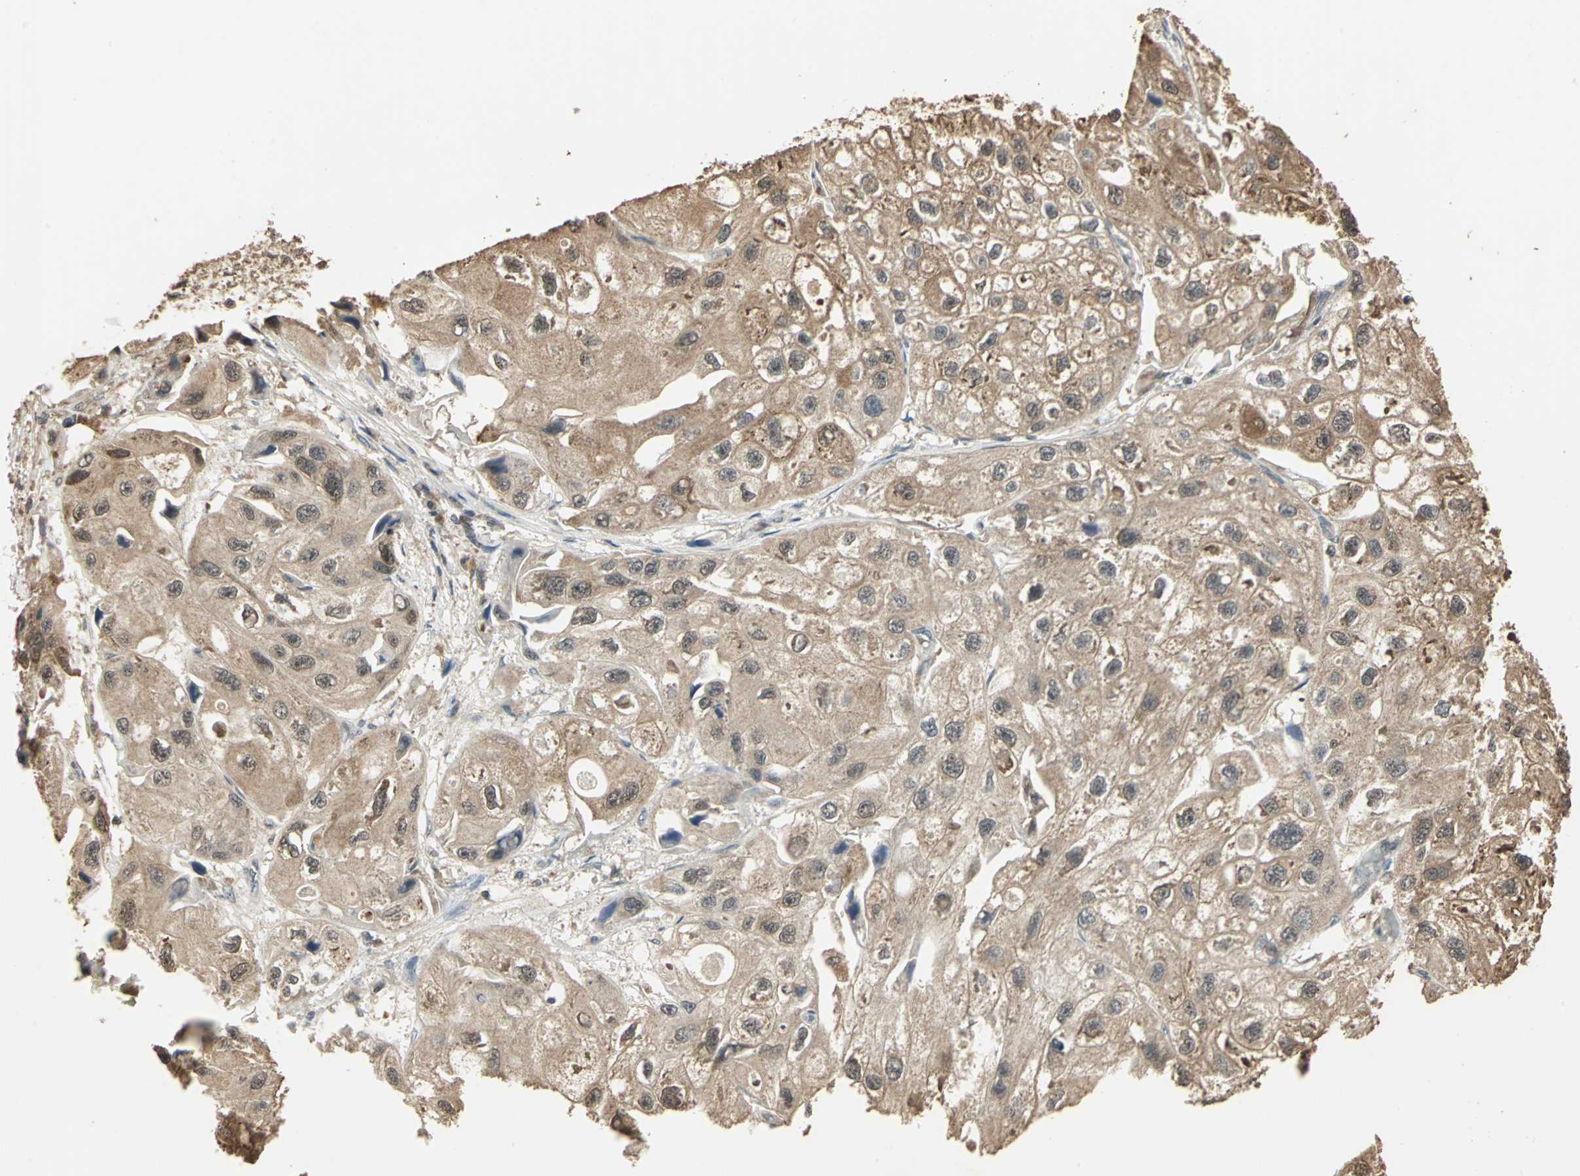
{"staining": {"intensity": "moderate", "quantity": ">75%", "location": "cytoplasmic/membranous"}, "tissue": "urothelial cancer", "cell_type": "Tumor cells", "image_type": "cancer", "snomed": [{"axis": "morphology", "description": "Urothelial carcinoma, High grade"}, {"axis": "topography", "description": "Urinary bladder"}], "caption": "The micrograph demonstrates immunohistochemical staining of urothelial cancer. There is moderate cytoplasmic/membranous staining is seen in approximately >75% of tumor cells.", "gene": "UCHL5", "patient": {"sex": "female", "age": 64}}